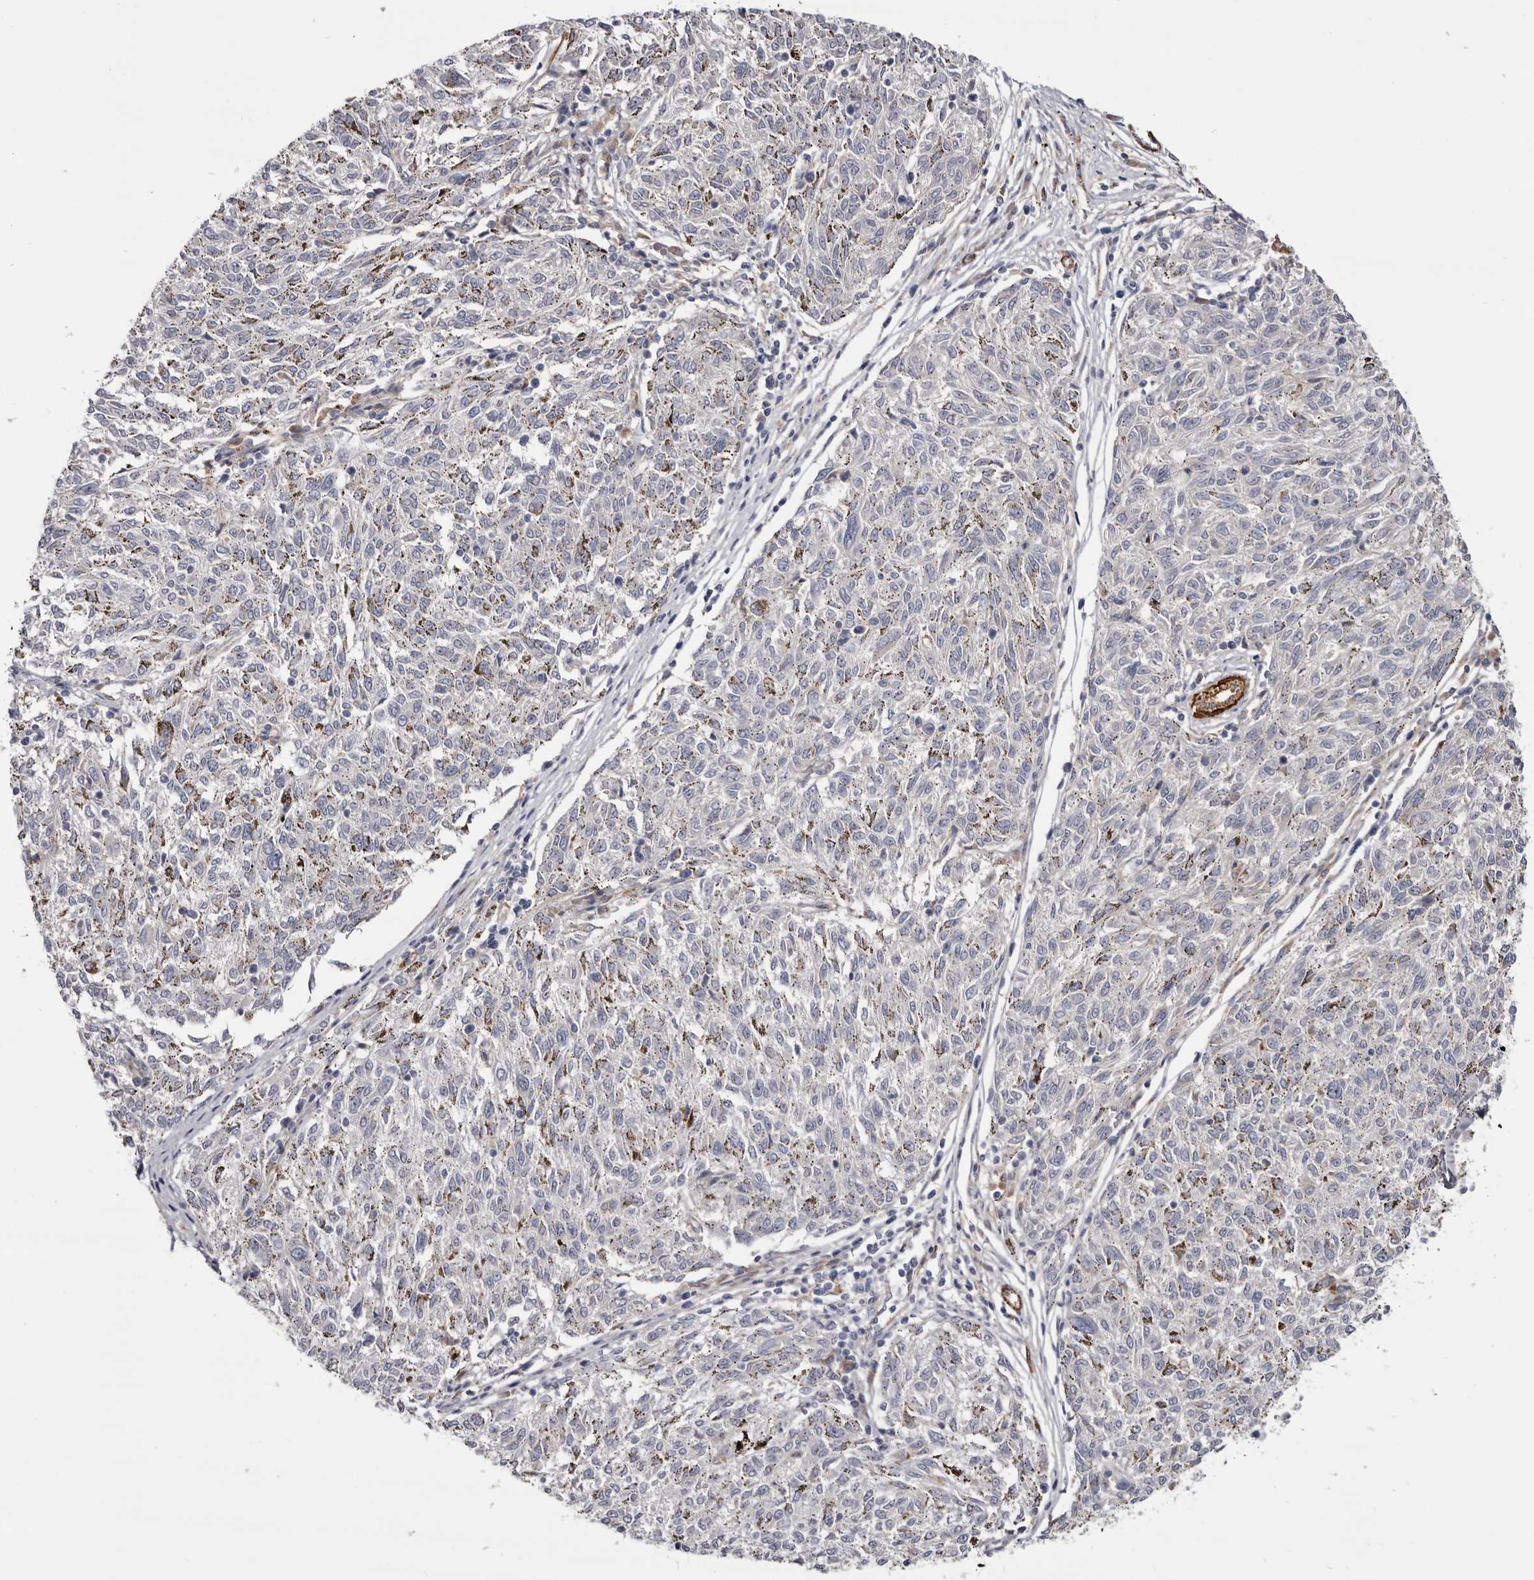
{"staining": {"intensity": "negative", "quantity": "none", "location": "none"}, "tissue": "melanoma", "cell_type": "Tumor cells", "image_type": "cancer", "snomed": [{"axis": "morphology", "description": "Malignant melanoma, NOS"}, {"axis": "topography", "description": "Skin"}], "caption": "Malignant melanoma stained for a protein using immunohistochemistry (IHC) shows no positivity tumor cells.", "gene": "CGN", "patient": {"sex": "female", "age": 72}}